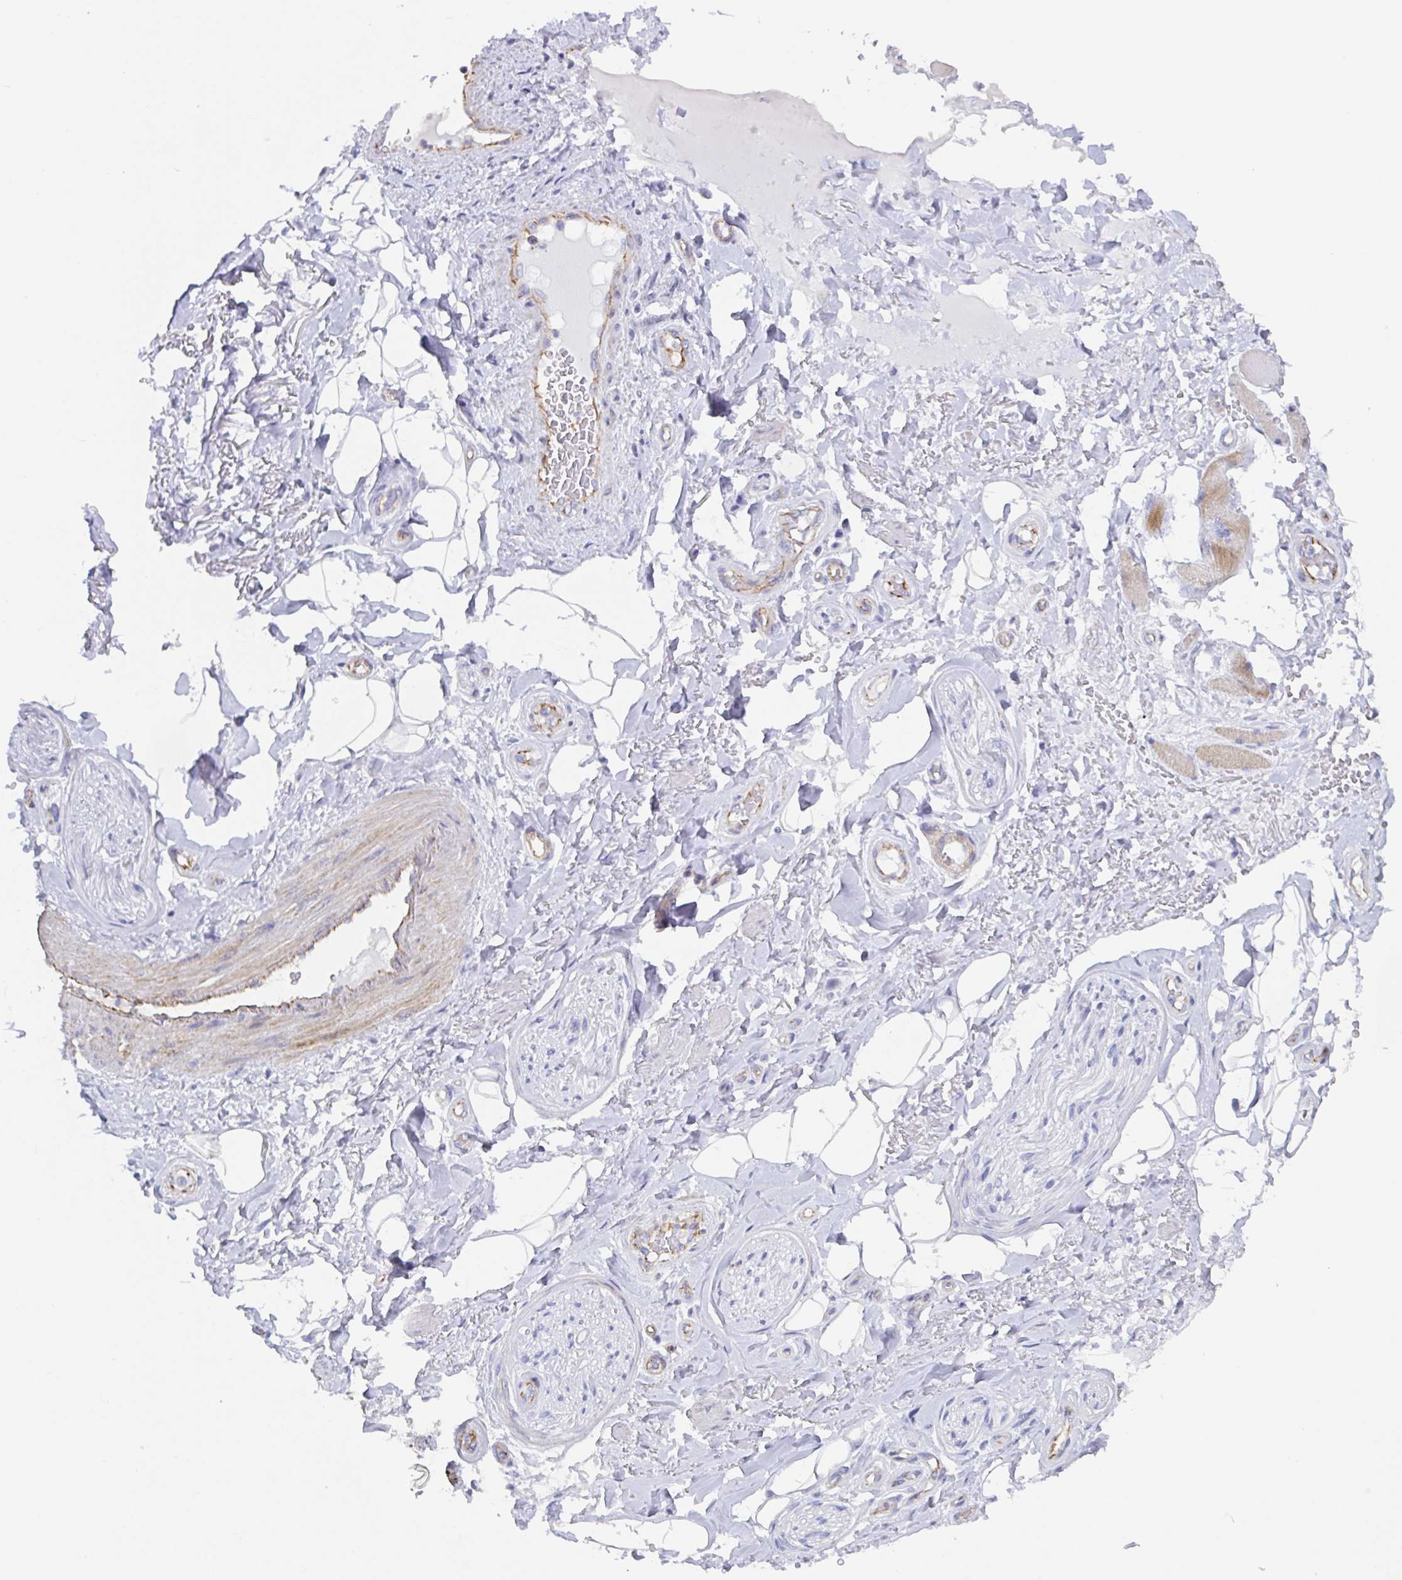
{"staining": {"intensity": "negative", "quantity": "none", "location": "none"}, "tissue": "adipose tissue", "cell_type": "Adipocytes", "image_type": "normal", "snomed": [{"axis": "morphology", "description": "Normal tissue, NOS"}, {"axis": "topography", "description": "Anal"}, {"axis": "topography", "description": "Peripheral nerve tissue"}], "caption": "Immunohistochemistry of normal adipose tissue exhibits no staining in adipocytes. The staining is performed using DAB brown chromogen with nuclei counter-stained in using hematoxylin.", "gene": "TRAM2", "patient": {"sex": "male", "age": 53}}